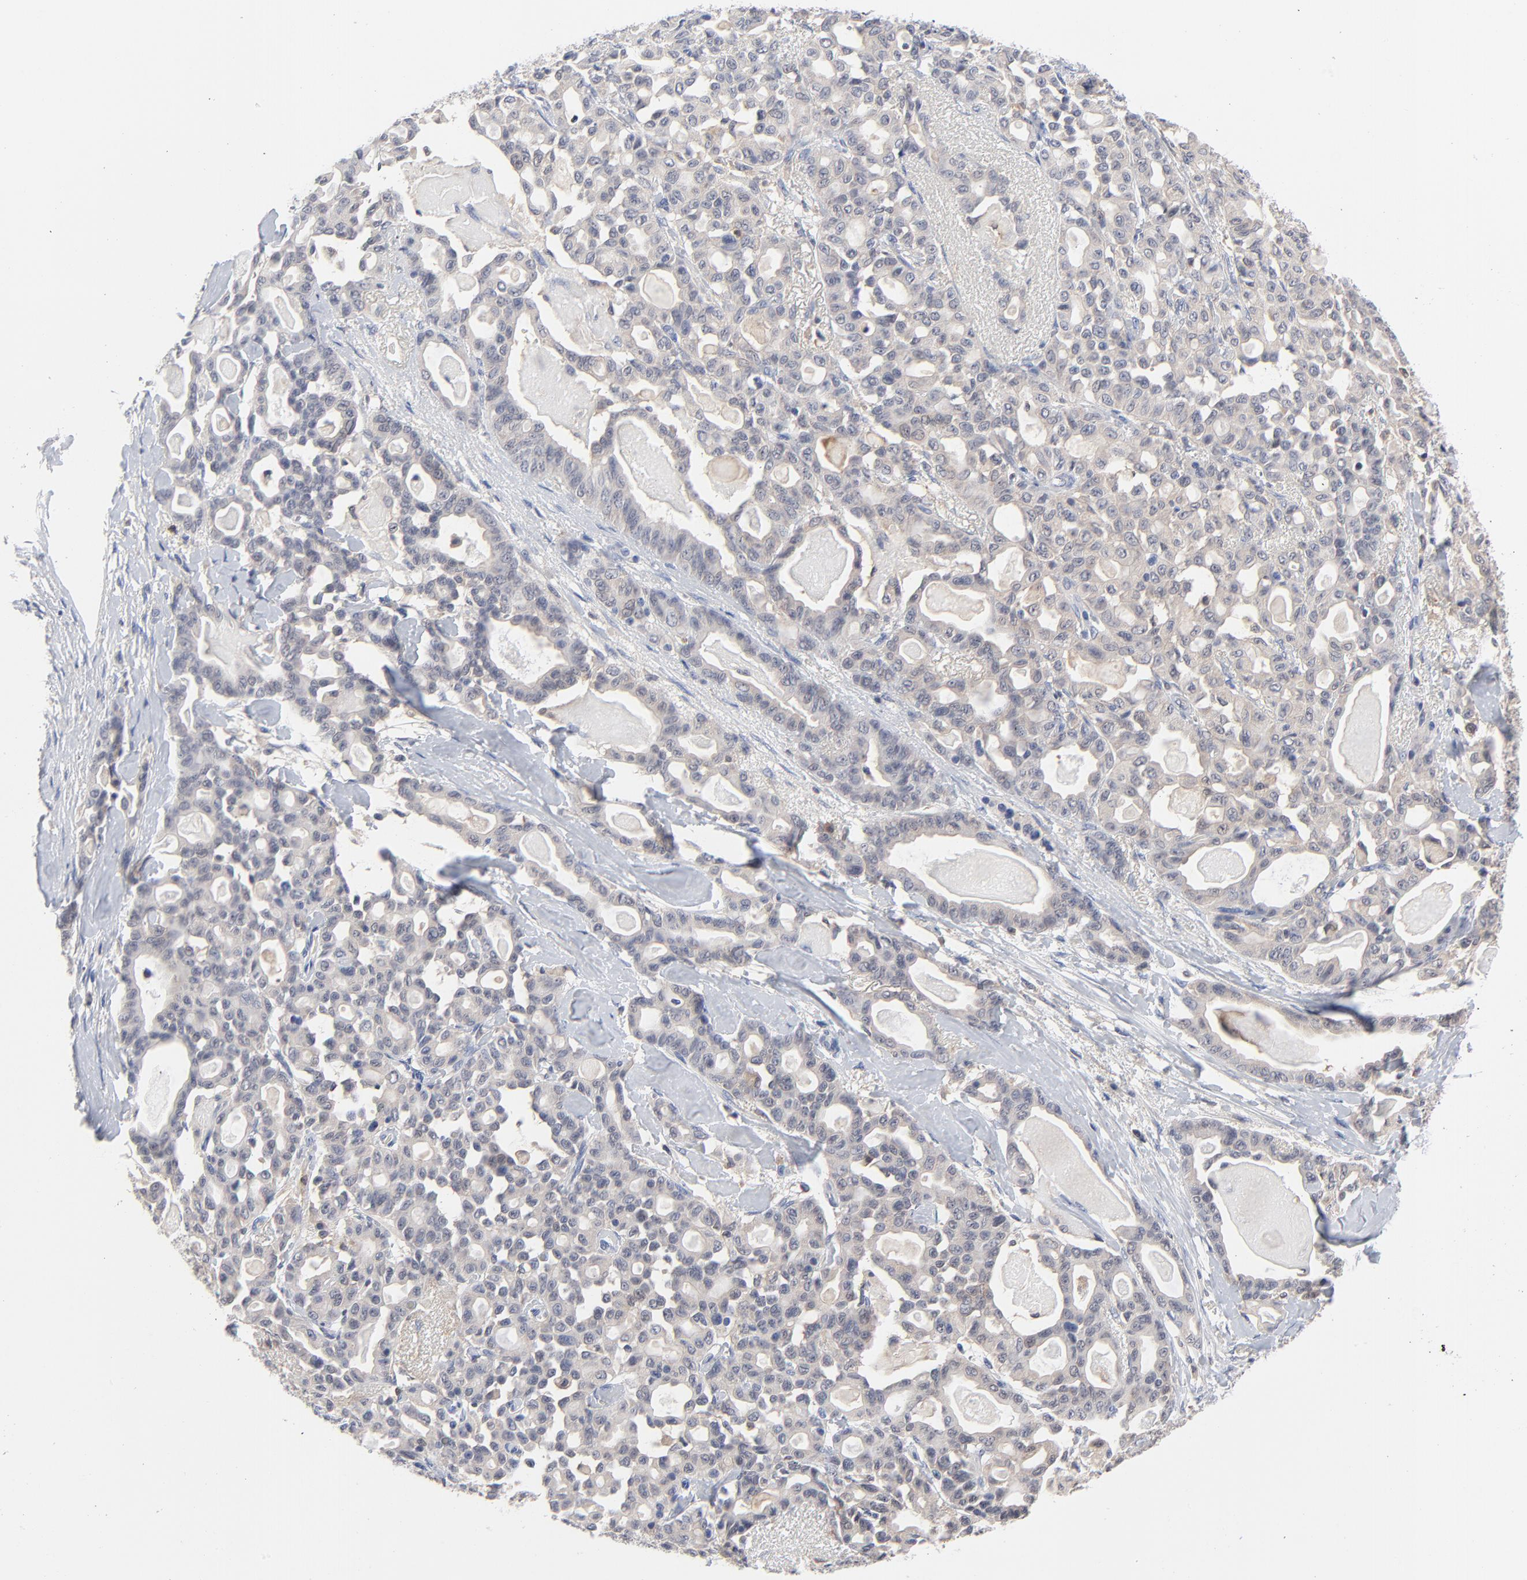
{"staining": {"intensity": "negative", "quantity": "none", "location": "none"}, "tissue": "pancreatic cancer", "cell_type": "Tumor cells", "image_type": "cancer", "snomed": [{"axis": "morphology", "description": "Adenocarcinoma, NOS"}, {"axis": "topography", "description": "Pancreas"}], "caption": "Pancreatic adenocarcinoma stained for a protein using immunohistochemistry shows no staining tumor cells.", "gene": "CAB39L", "patient": {"sex": "male", "age": 63}}